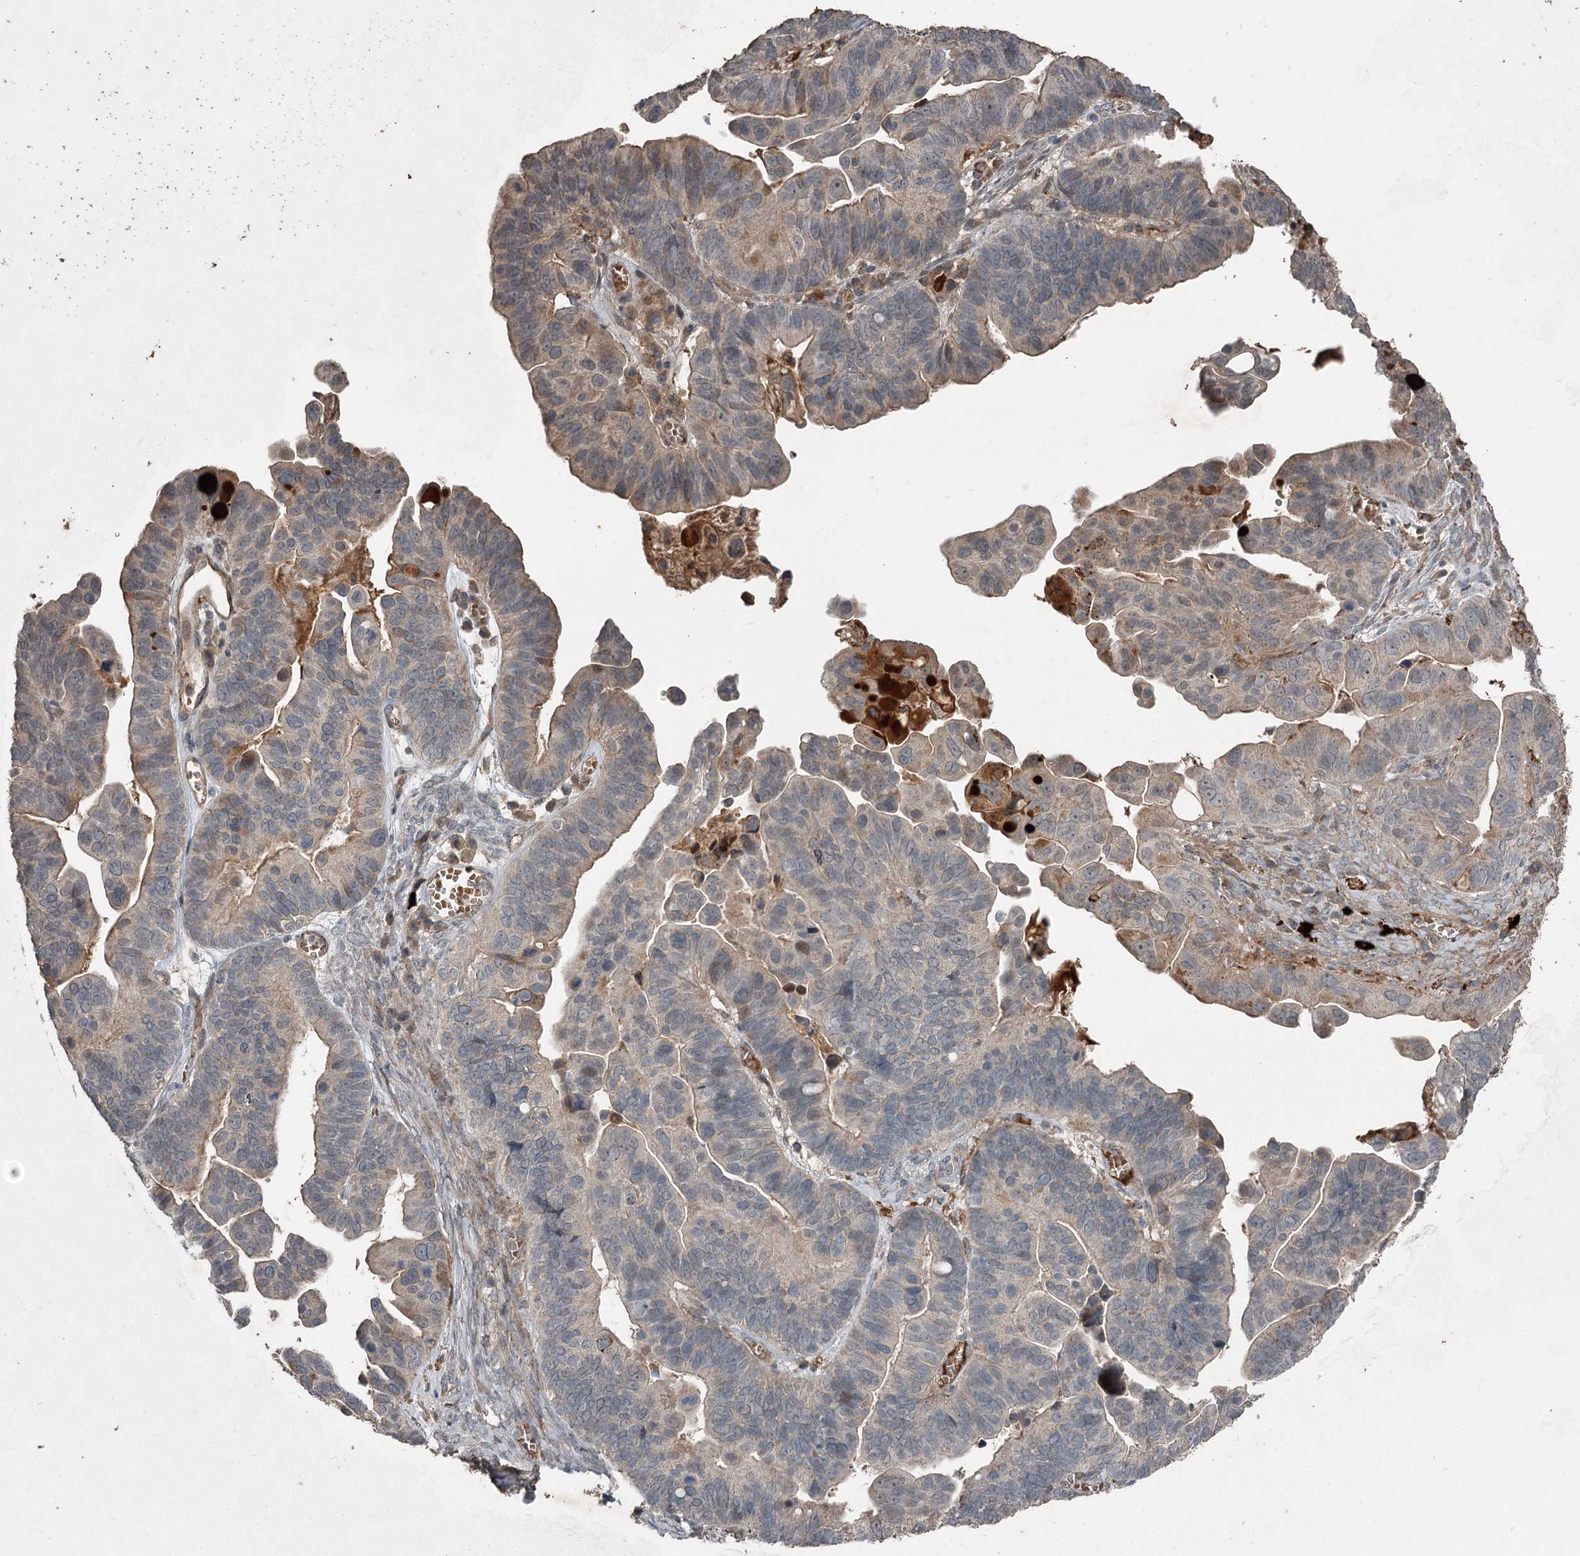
{"staining": {"intensity": "weak", "quantity": "<25%", "location": "cytoplasmic/membranous"}, "tissue": "ovarian cancer", "cell_type": "Tumor cells", "image_type": "cancer", "snomed": [{"axis": "morphology", "description": "Cystadenocarcinoma, serous, NOS"}, {"axis": "topography", "description": "Ovary"}], "caption": "High power microscopy photomicrograph of an immunohistochemistry histopathology image of ovarian cancer (serous cystadenocarcinoma), revealing no significant expression in tumor cells.", "gene": "SLC39A8", "patient": {"sex": "female", "age": 56}}